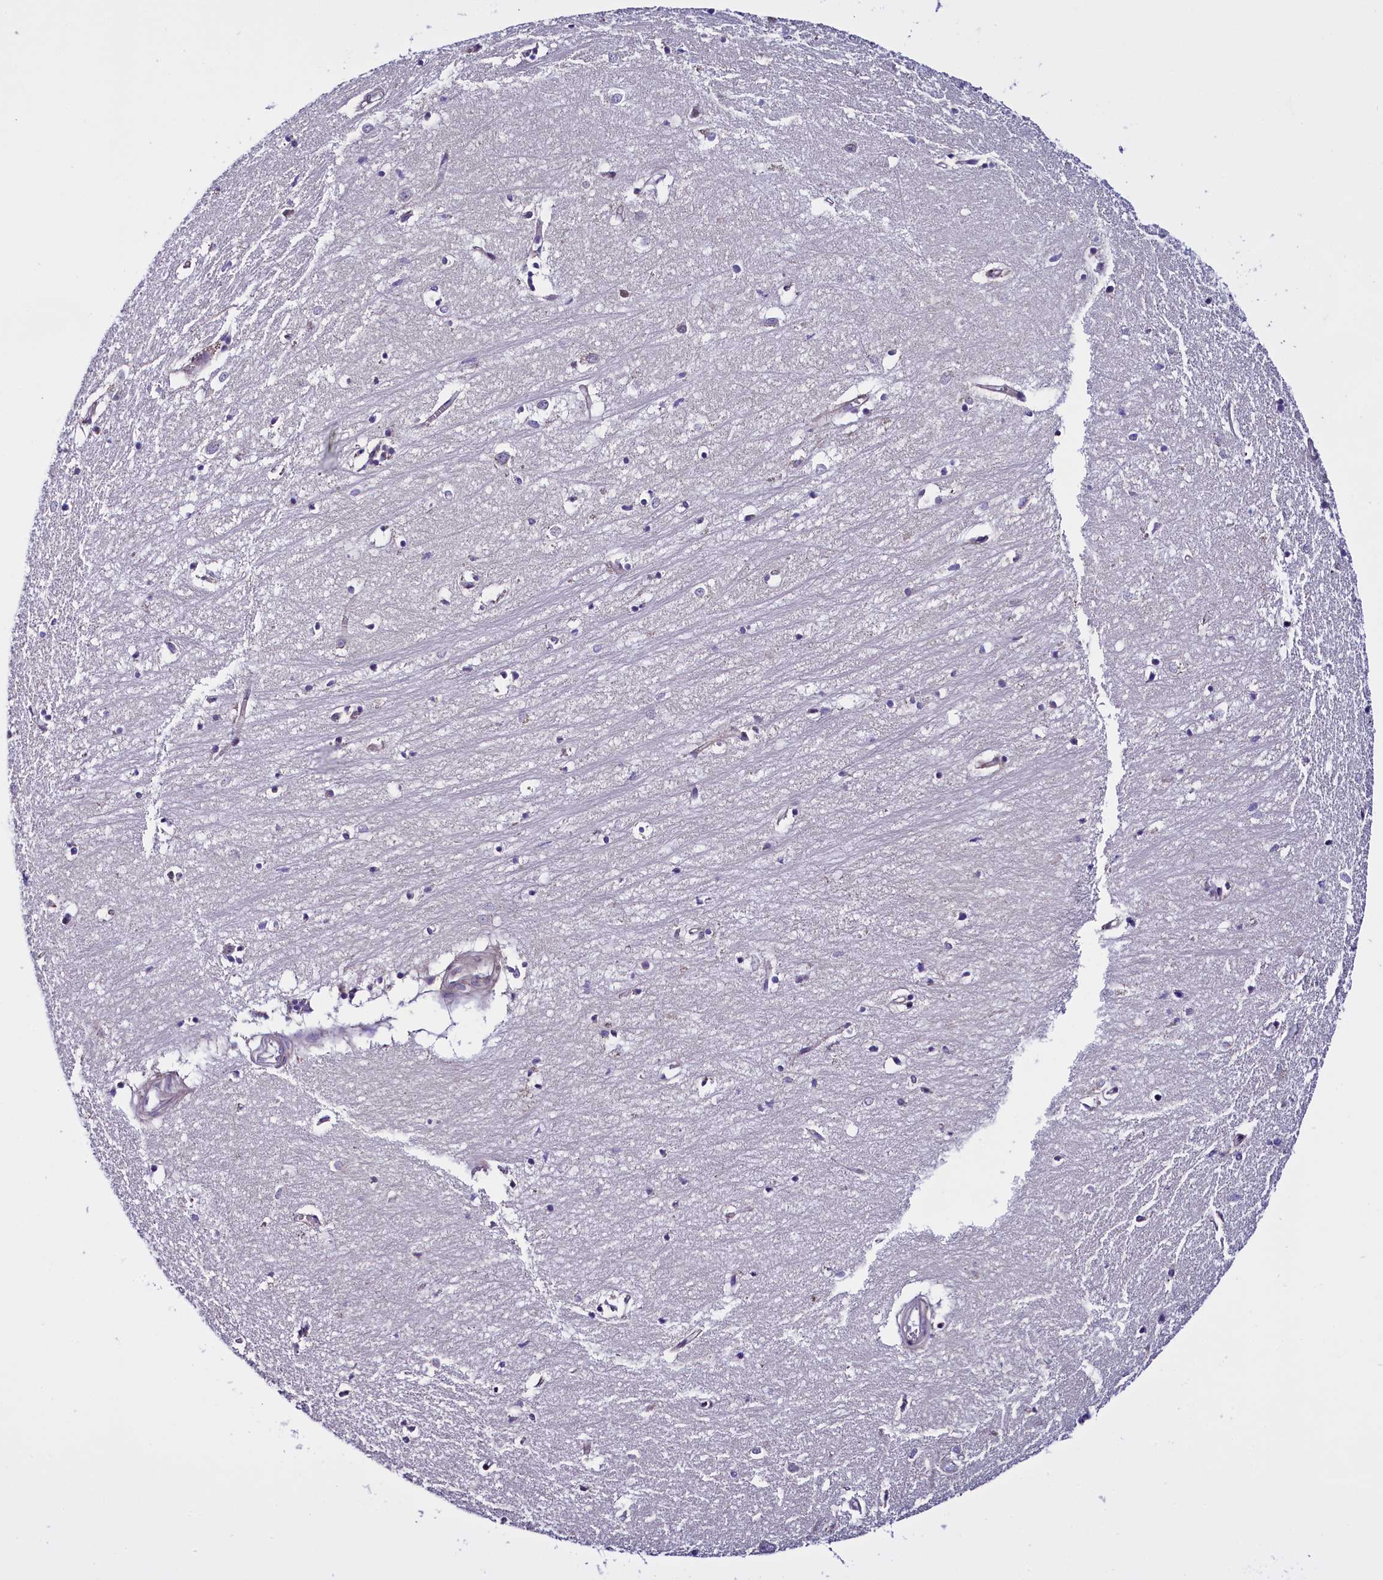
{"staining": {"intensity": "negative", "quantity": "none", "location": "none"}, "tissue": "hippocampus", "cell_type": "Glial cells", "image_type": "normal", "snomed": [{"axis": "morphology", "description": "Normal tissue, NOS"}, {"axis": "topography", "description": "Hippocampus"}], "caption": "A high-resolution histopathology image shows immunohistochemistry staining of benign hippocampus, which displays no significant staining in glial cells. (Brightfield microscopy of DAB (3,3'-diaminobenzidine) IHC at high magnification).", "gene": "UACA", "patient": {"sex": "female", "age": 64}}